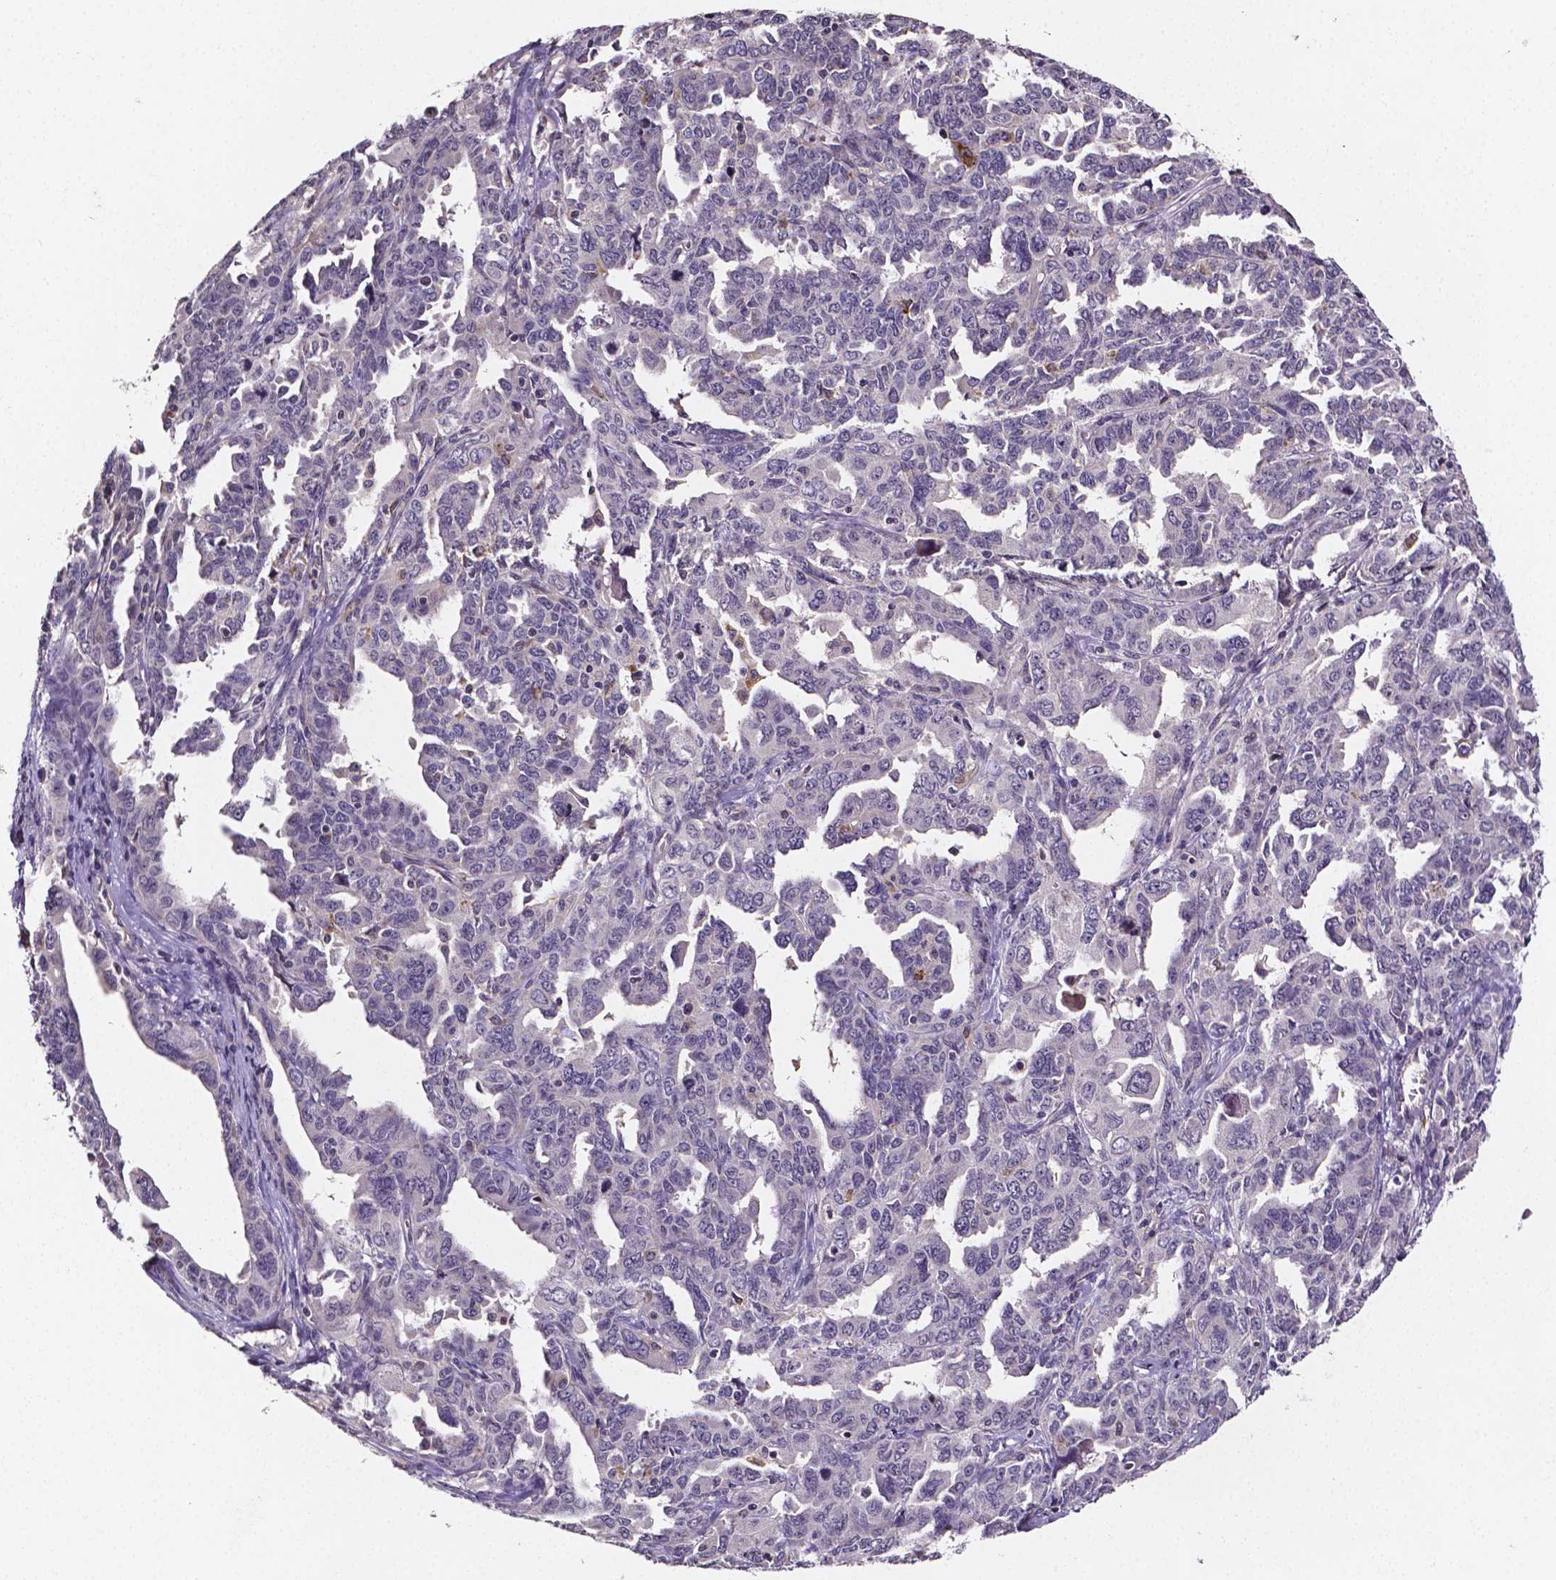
{"staining": {"intensity": "negative", "quantity": "none", "location": "none"}, "tissue": "ovarian cancer", "cell_type": "Tumor cells", "image_type": "cancer", "snomed": [{"axis": "morphology", "description": "Adenocarcinoma, NOS"}, {"axis": "morphology", "description": "Carcinoma, endometroid"}, {"axis": "topography", "description": "Ovary"}], "caption": "There is no significant staining in tumor cells of ovarian adenocarcinoma. (Brightfield microscopy of DAB IHC at high magnification).", "gene": "NRGN", "patient": {"sex": "female", "age": 72}}